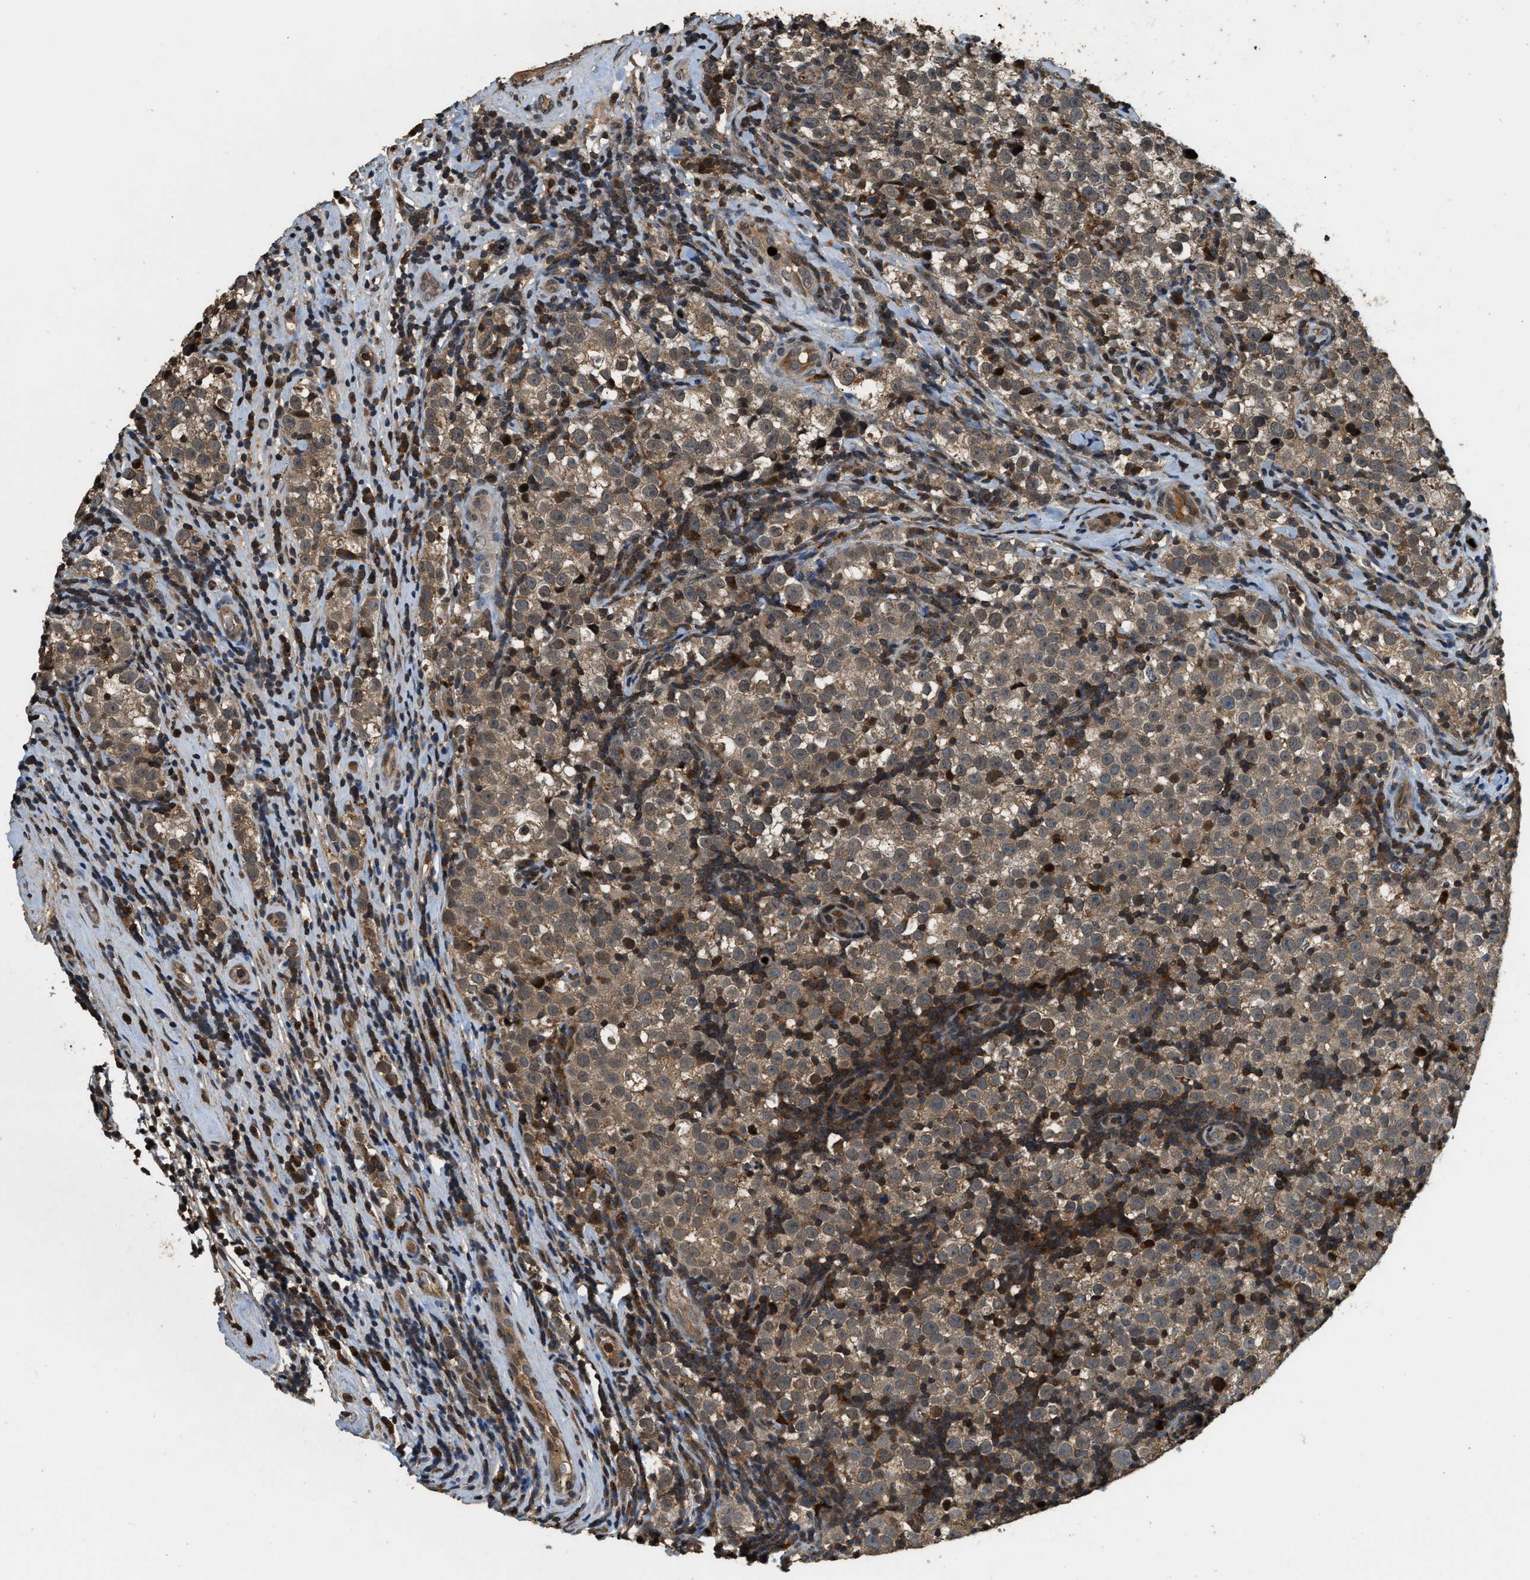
{"staining": {"intensity": "weak", "quantity": ">75%", "location": "cytoplasmic/membranous"}, "tissue": "testis cancer", "cell_type": "Tumor cells", "image_type": "cancer", "snomed": [{"axis": "morphology", "description": "Normal tissue, NOS"}, {"axis": "morphology", "description": "Seminoma, NOS"}, {"axis": "topography", "description": "Testis"}], "caption": "Human testis cancer (seminoma) stained with a protein marker displays weak staining in tumor cells.", "gene": "RNF141", "patient": {"sex": "male", "age": 43}}